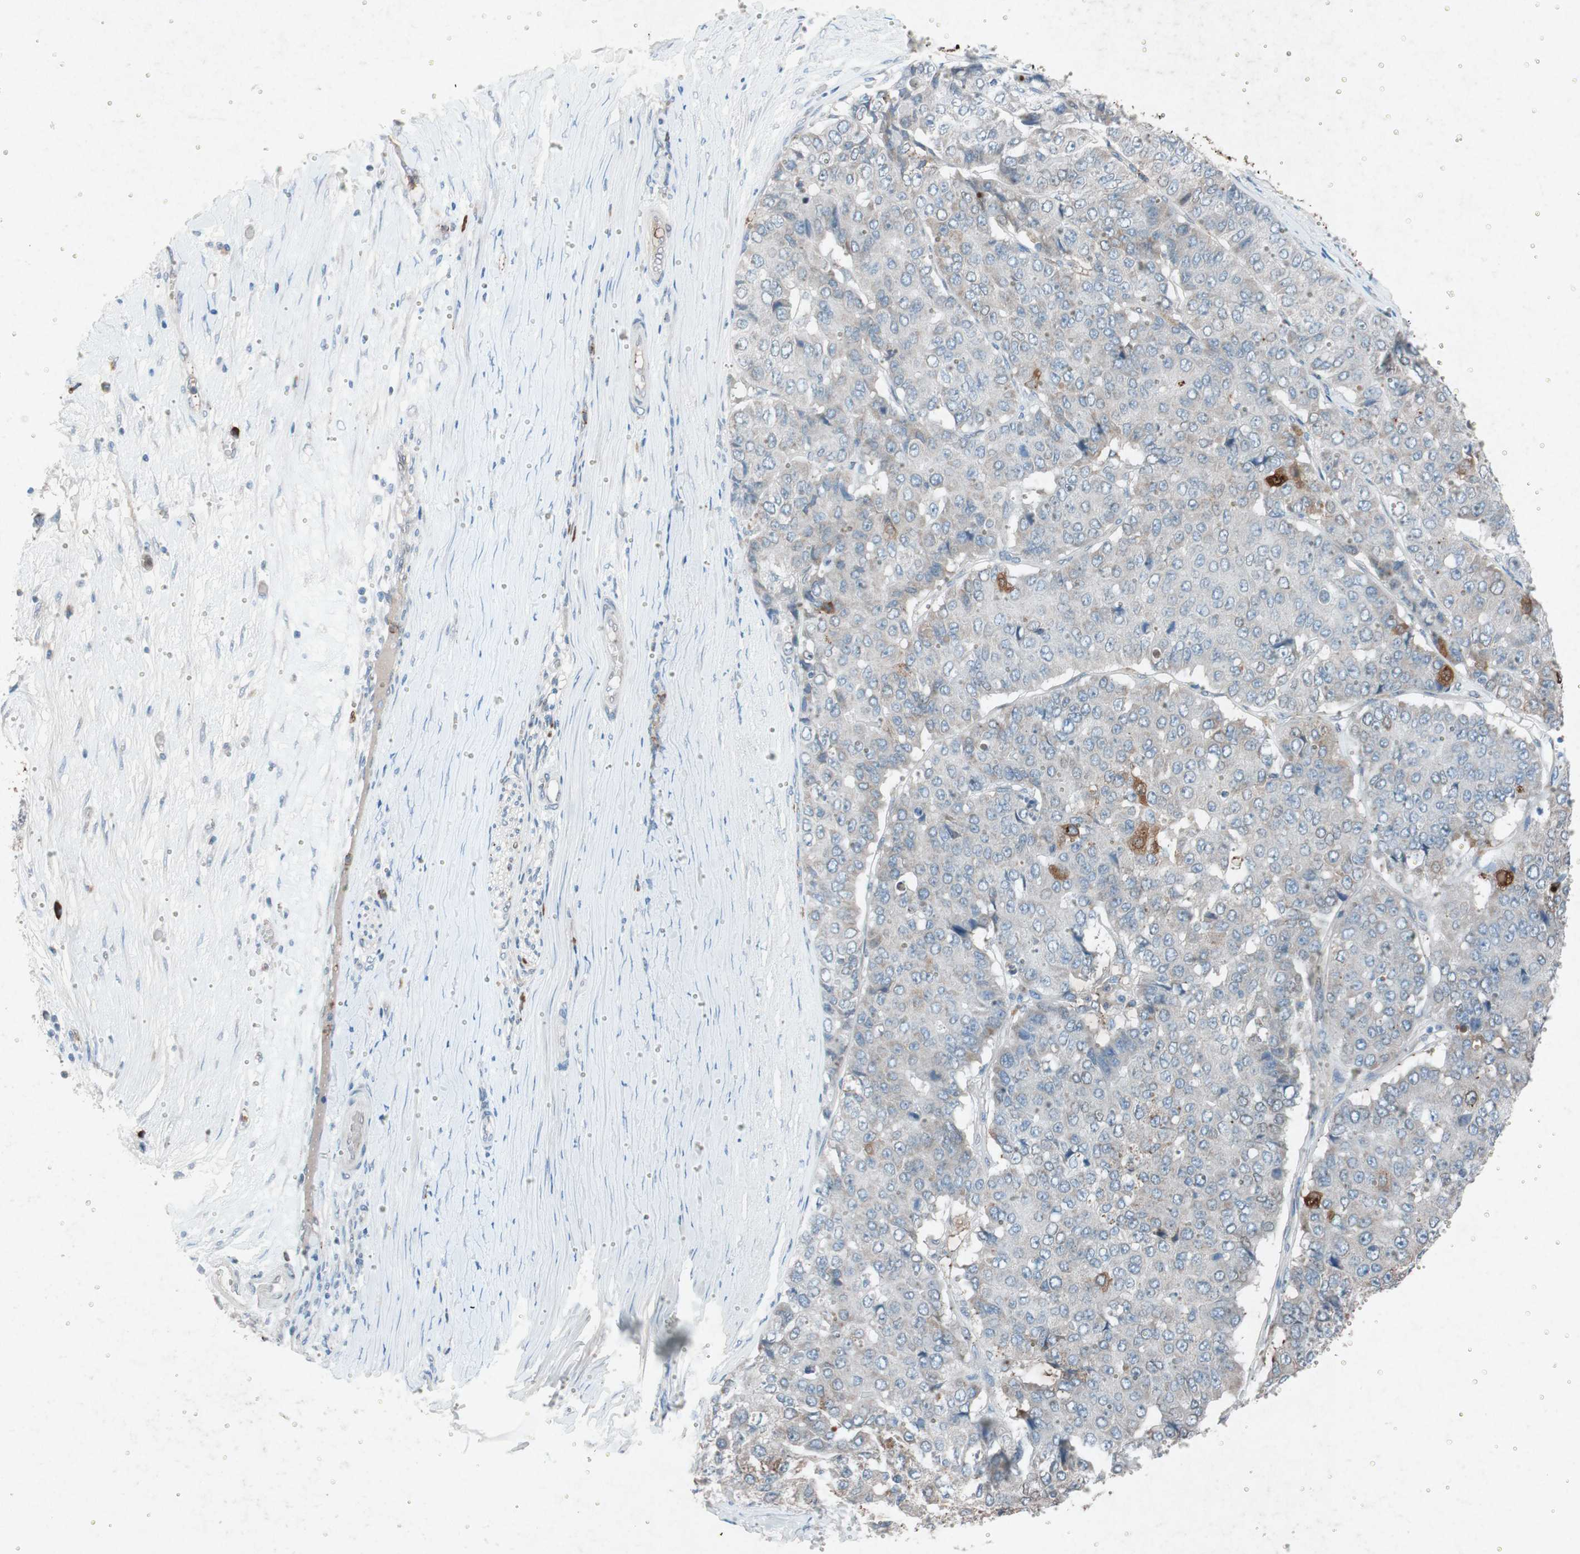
{"staining": {"intensity": "moderate", "quantity": "<25%", "location": "cytoplasmic/membranous"}, "tissue": "pancreatic cancer", "cell_type": "Tumor cells", "image_type": "cancer", "snomed": [{"axis": "morphology", "description": "Adenocarcinoma, NOS"}, {"axis": "topography", "description": "Pancreas"}], "caption": "There is low levels of moderate cytoplasmic/membranous staining in tumor cells of adenocarcinoma (pancreatic), as demonstrated by immunohistochemical staining (brown color).", "gene": "GRB7", "patient": {"sex": "male", "age": 50}}